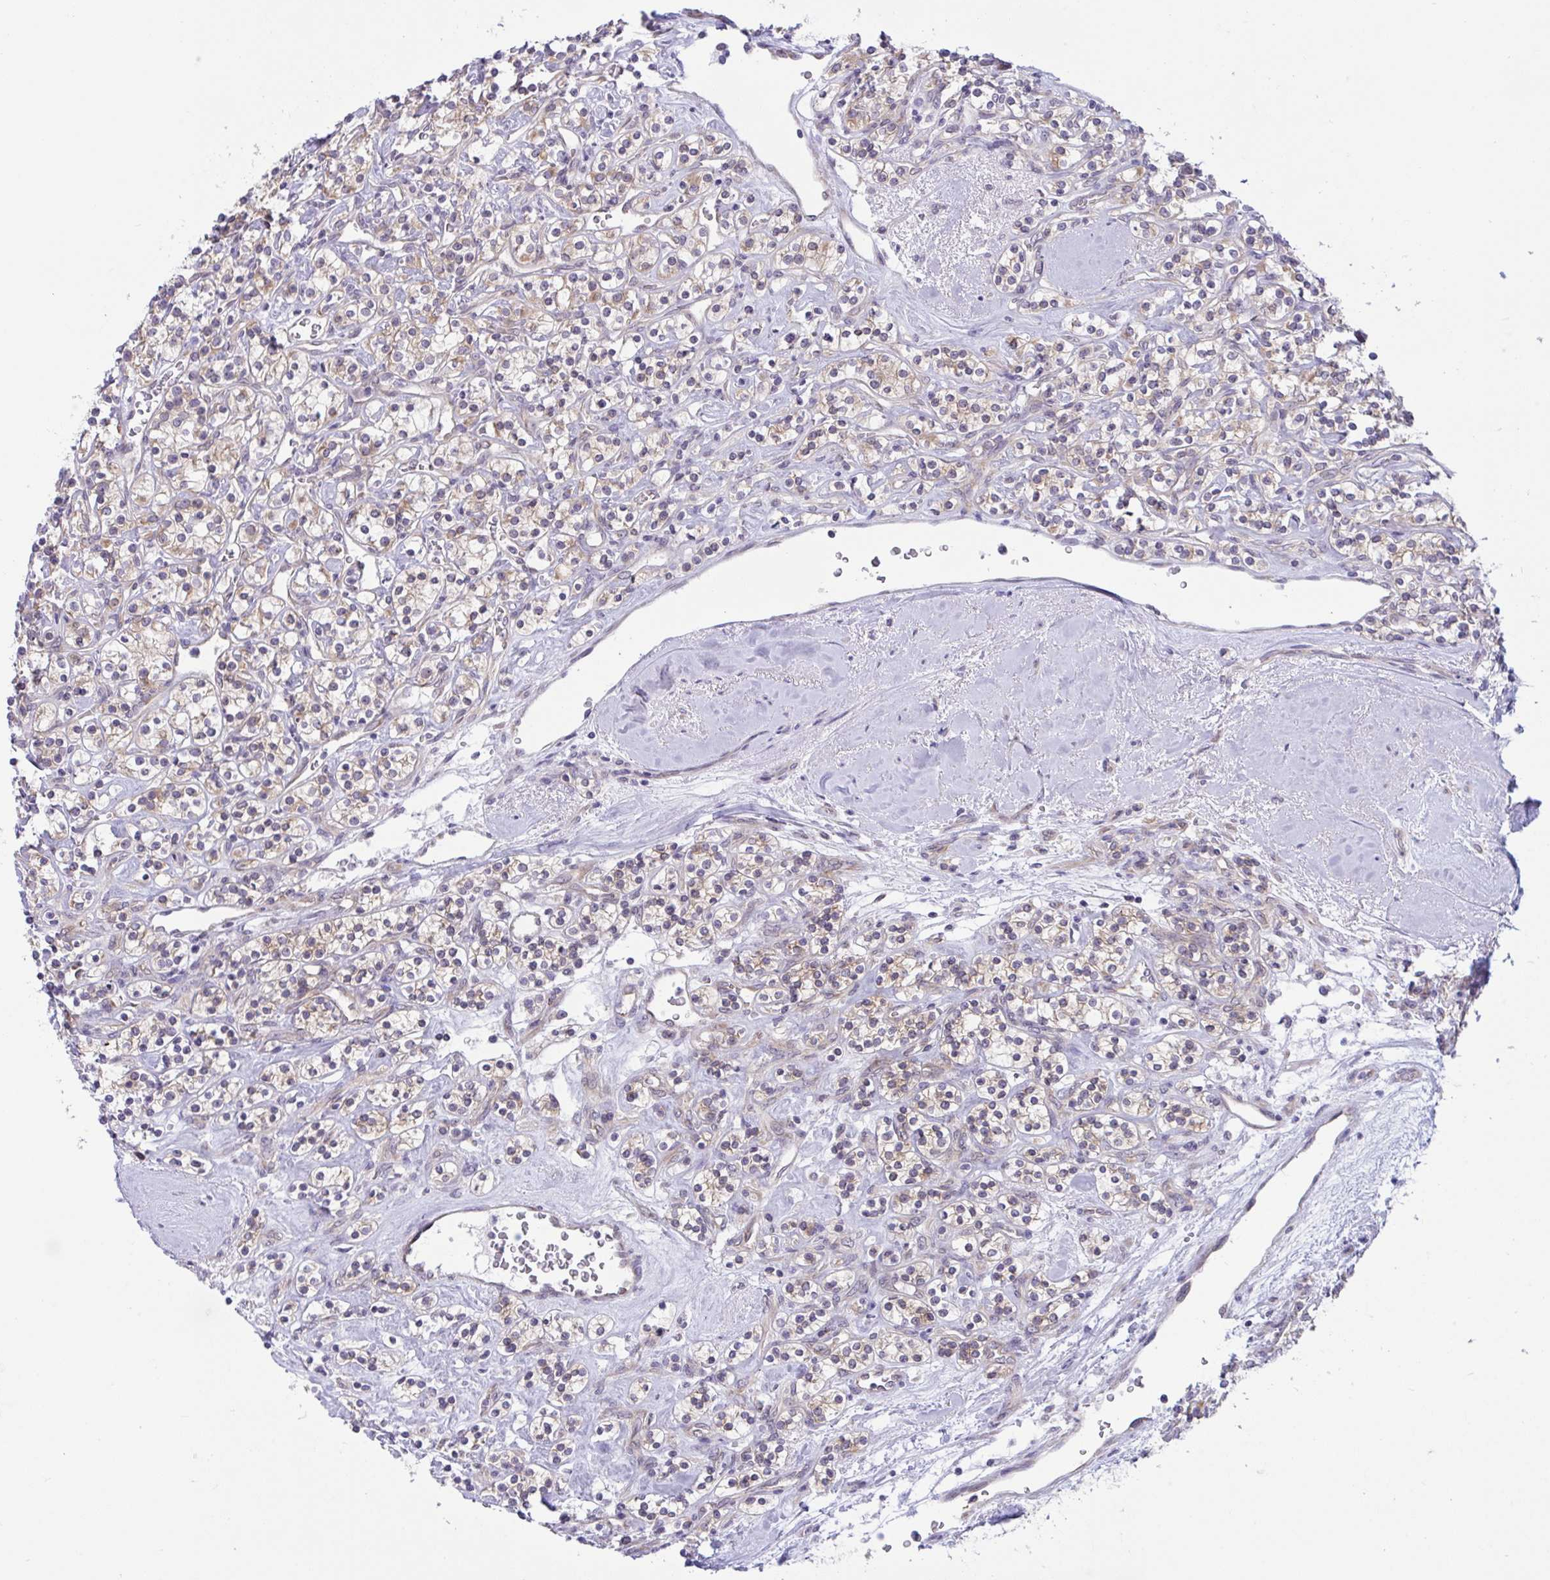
{"staining": {"intensity": "weak", "quantity": ">75%", "location": "cytoplasmic/membranous"}, "tissue": "renal cancer", "cell_type": "Tumor cells", "image_type": "cancer", "snomed": [{"axis": "morphology", "description": "Adenocarcinoma, NOS"}, {"axis": "topography", "description": "Kidney"}], "caption": "A micrograph showing weak cytoplasmic/membranous staining in approximately >75% of tumor cells in adenocarcinoma (renal), as visualized by brown immunohistochemical staining.", "gene": "CAMLG", "patient": {"sex": "male", "age": 77}}